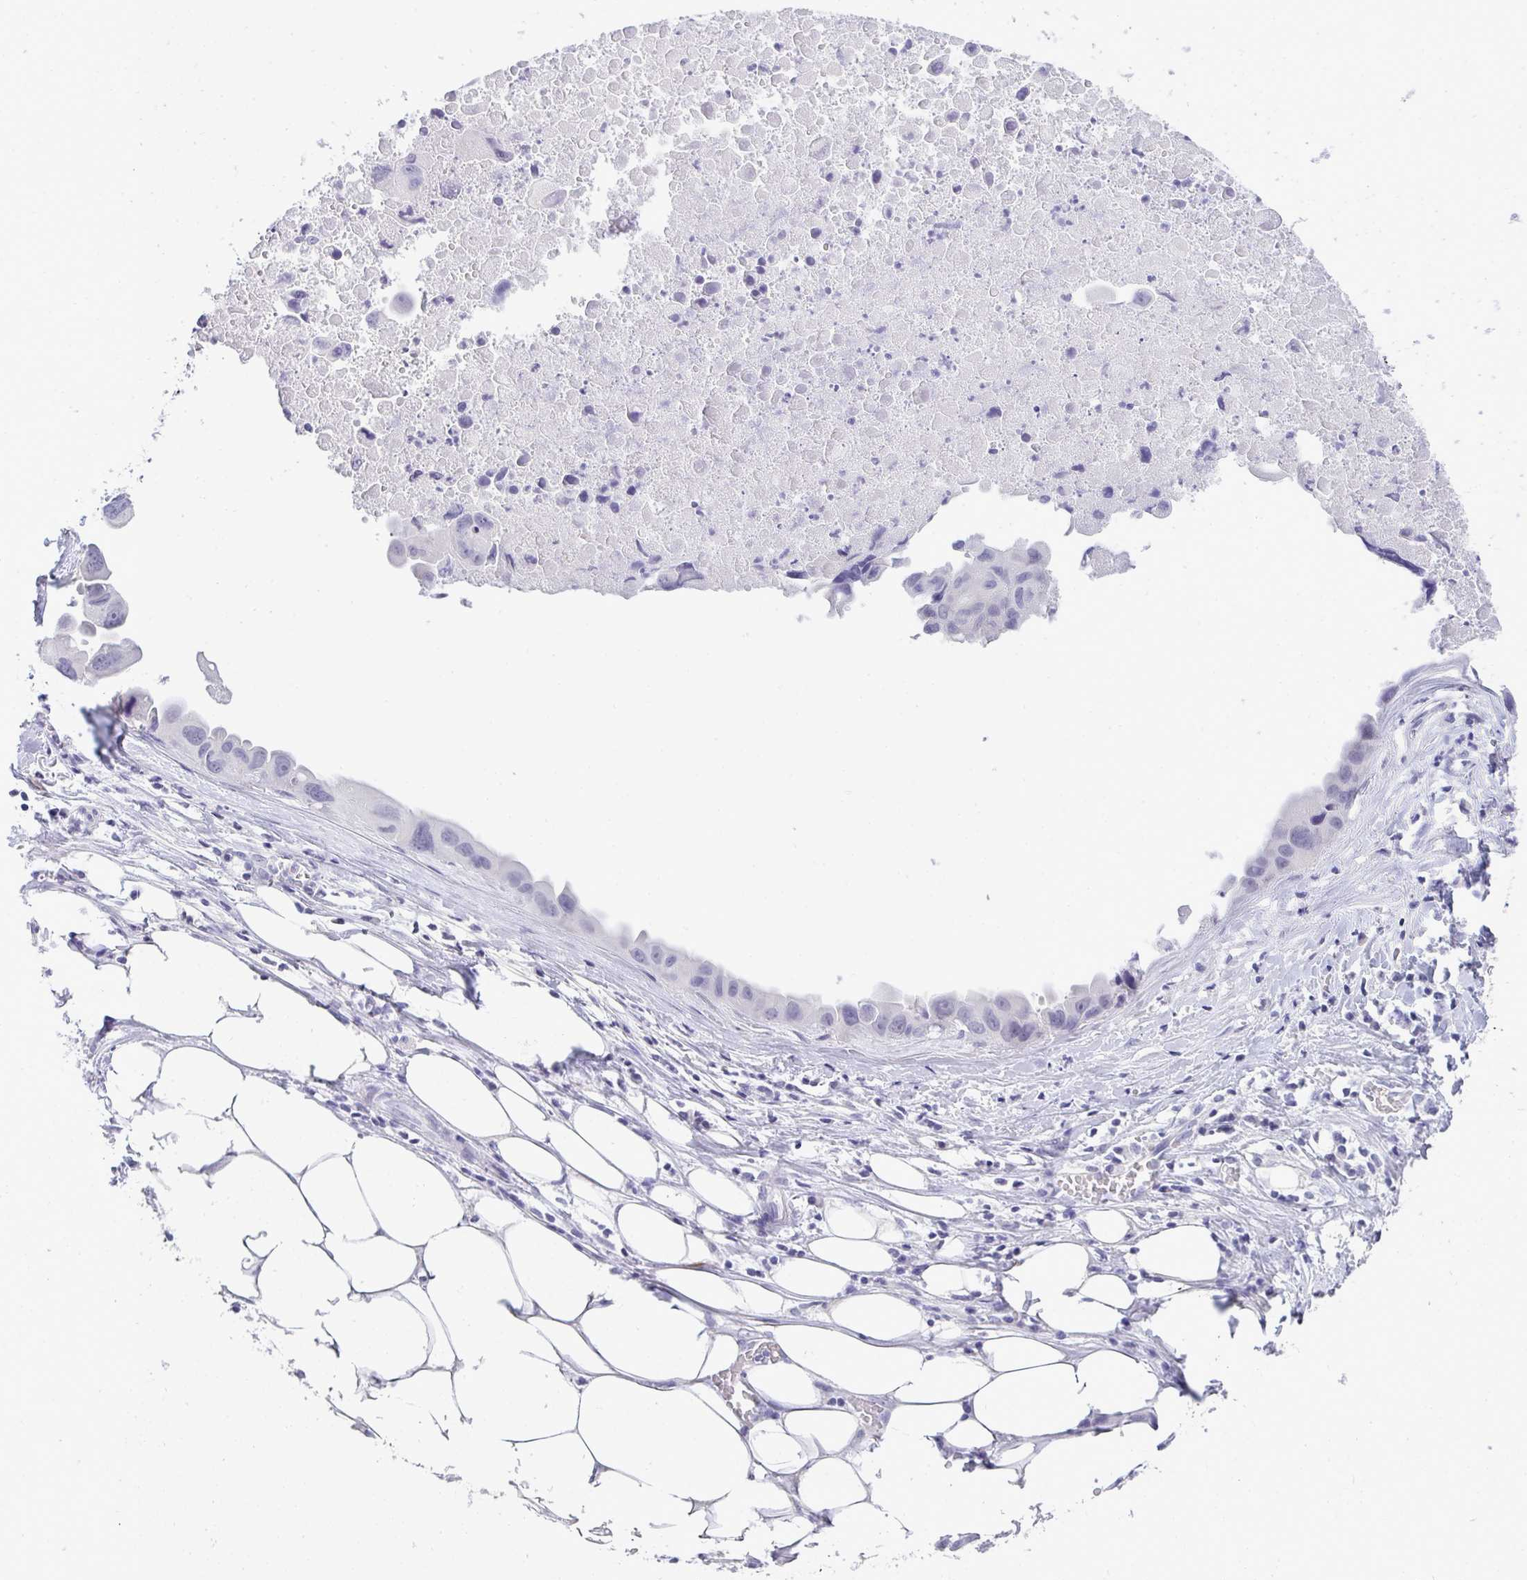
{"staining": {"intensity": "negative", "quantity": "none", "location": "none"}, "tissue": "lung cancer", "cell_type": "Tumor cells", "image_type": "cancer", "snomed": [{"axis": "morphology", "description": "Adenocarcinoma, NOS"}, {"axis": "topography", "description": "Lymph node"}, {"axis": "topography", "description": "Lung"}], "caption": "Immunohistochemical staining of human adenocarcinoma (lung) reveals no significant positivity in tumor cells.", "gene": "TMEM82", "patient": {"sex": "male", "age": 64}}